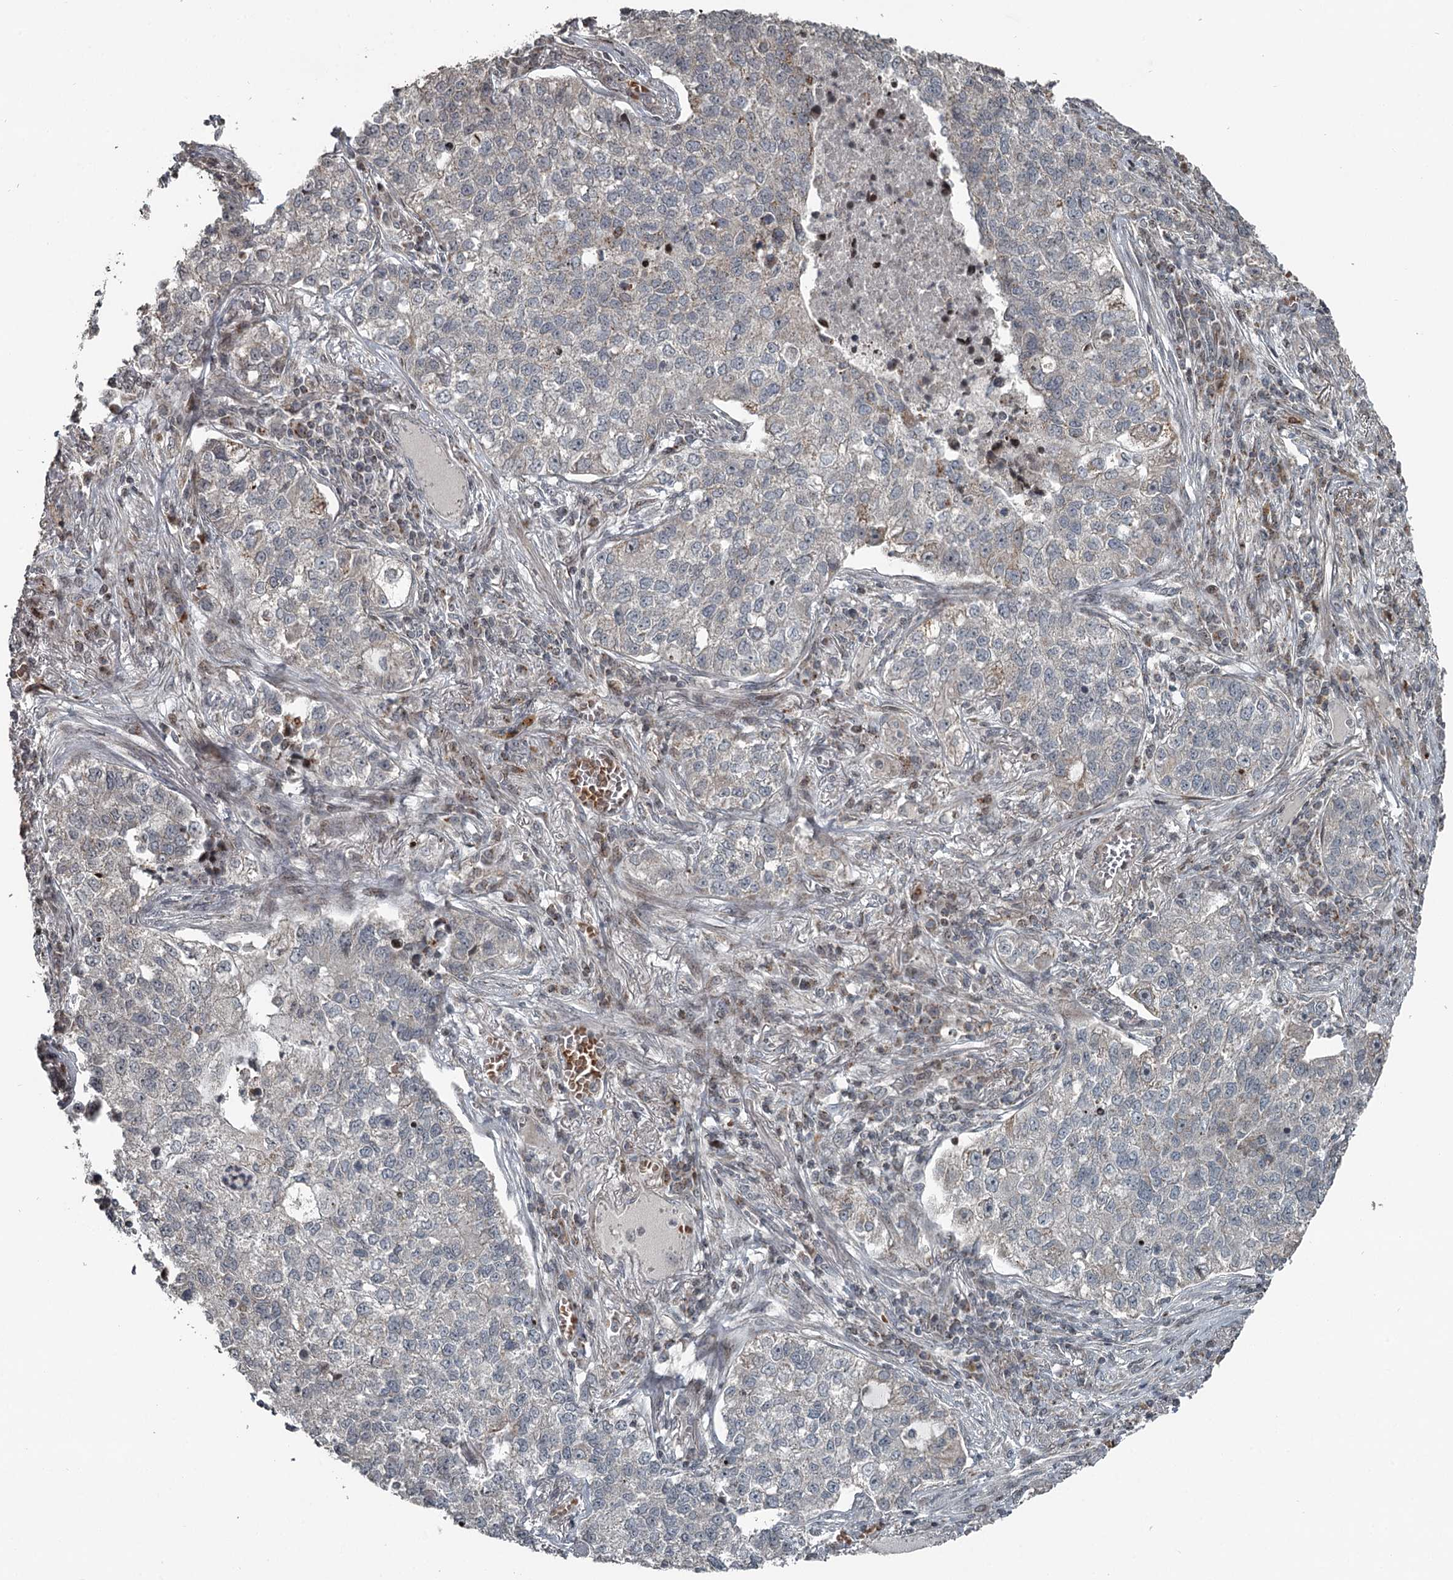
{"staining": {"intensity": "negative", "quantity": "none", "location": "none"}, "tissue": "lung cancer", "cell_type": "Tumor cells", "image_type": "cancer", "snomed": [{"axis": "morphology", "description": "Adenocarcinoma, NOS"}, {"axis": "topography", "description": "Lung"}], "caption": "High magnification brightfield microscopy of lung cancer stained with DAB (3,3'-diaminobenzidine) (brown) and counterstained with hematoxylin (blue): tumor cells show no significant positivity.", "gene": "RASSF8", "patient": {"sex": "male", "age": 49}}